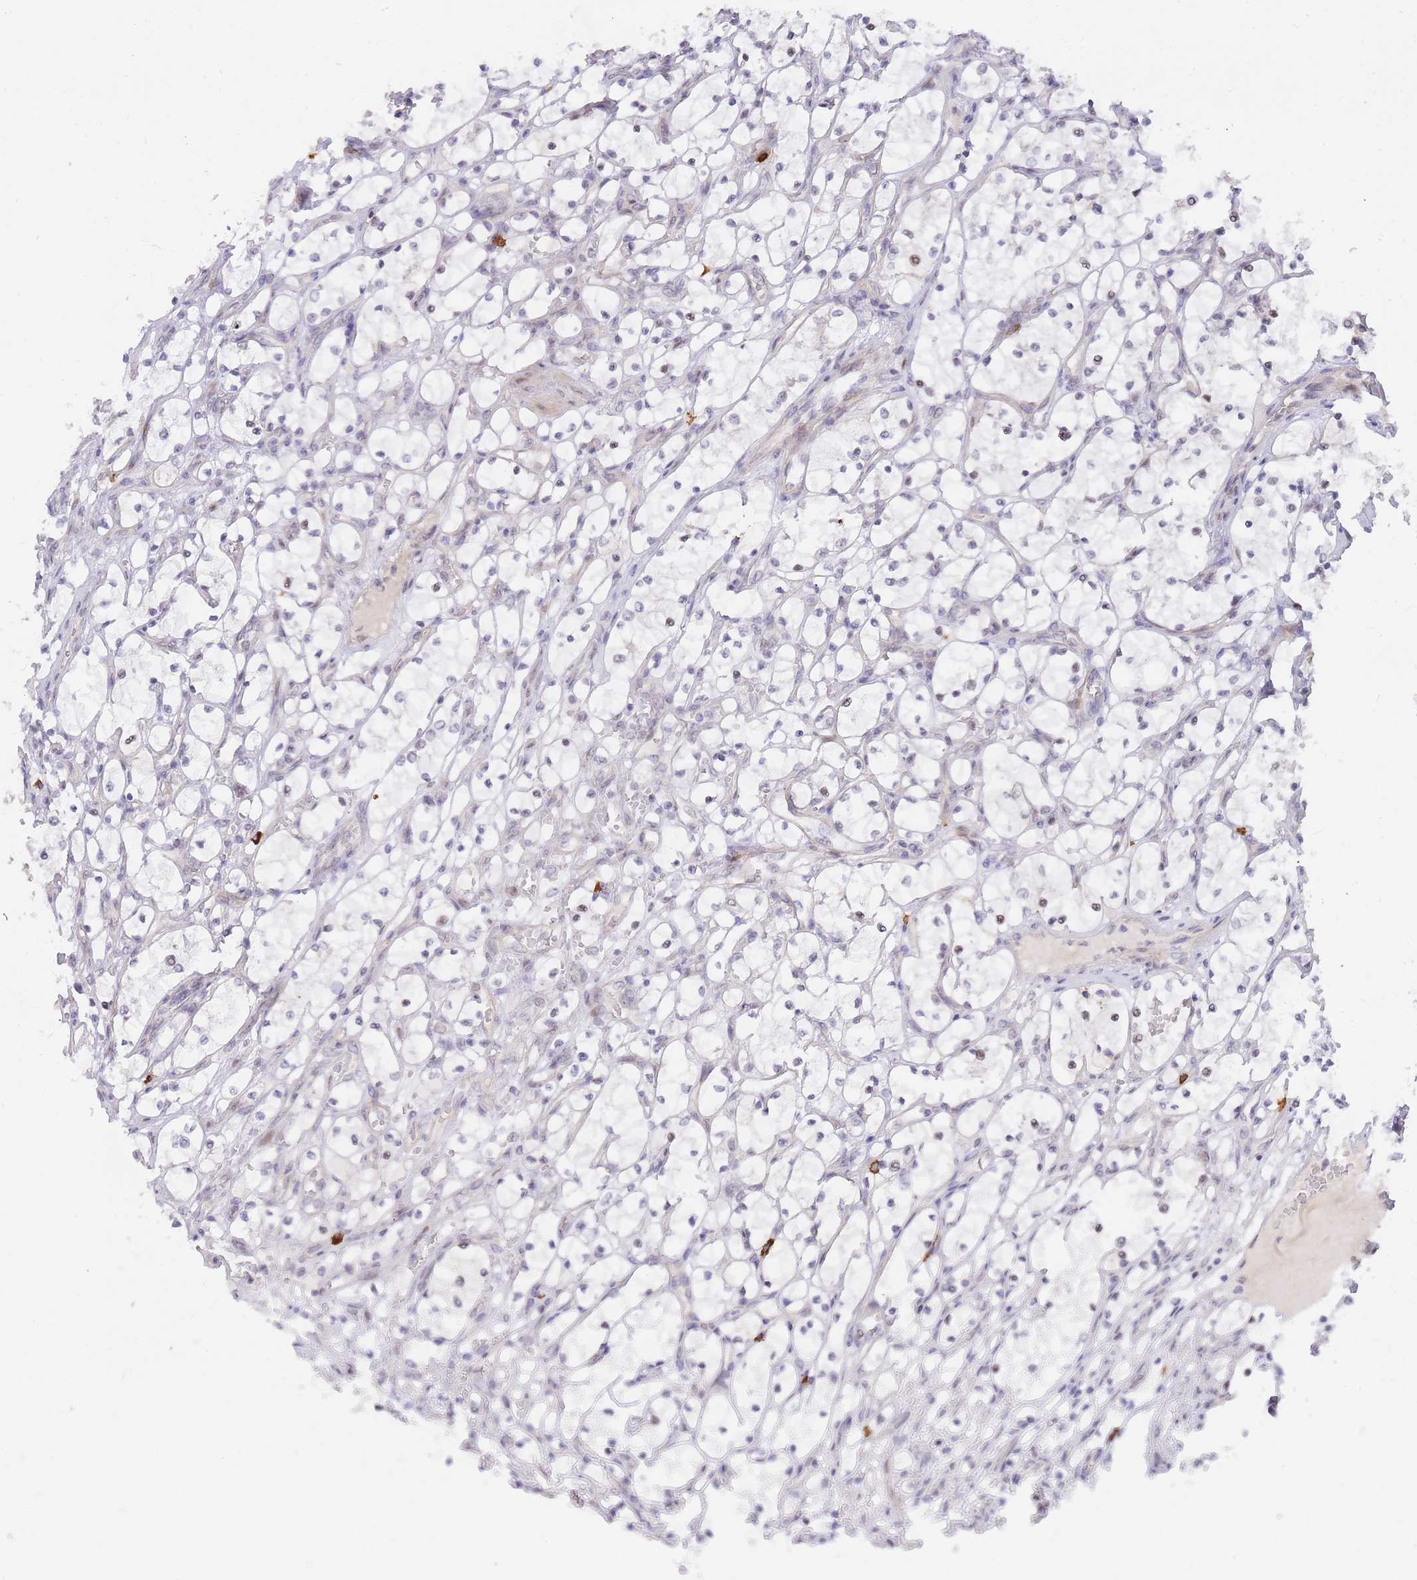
{"staining": {"intensity": "negative", "quantity": "none", "location": "none"}, "tissue": "renal cancer", "cell_type": "Tumor cells", "image_type": "cancer", "snomed": [{"axis": "morphology", "description": "Adenocarcinoma, NOS"}, {"axis": "topography", "description": "Kidney"}], "caption": "An IHC micrograph of adenocarcinoma (renal) is shown. There is no staining in tumor cells of adenocarcinoma (renal).", "gene": "TLE2", "patient": {"sex": "female", "age": 69}}